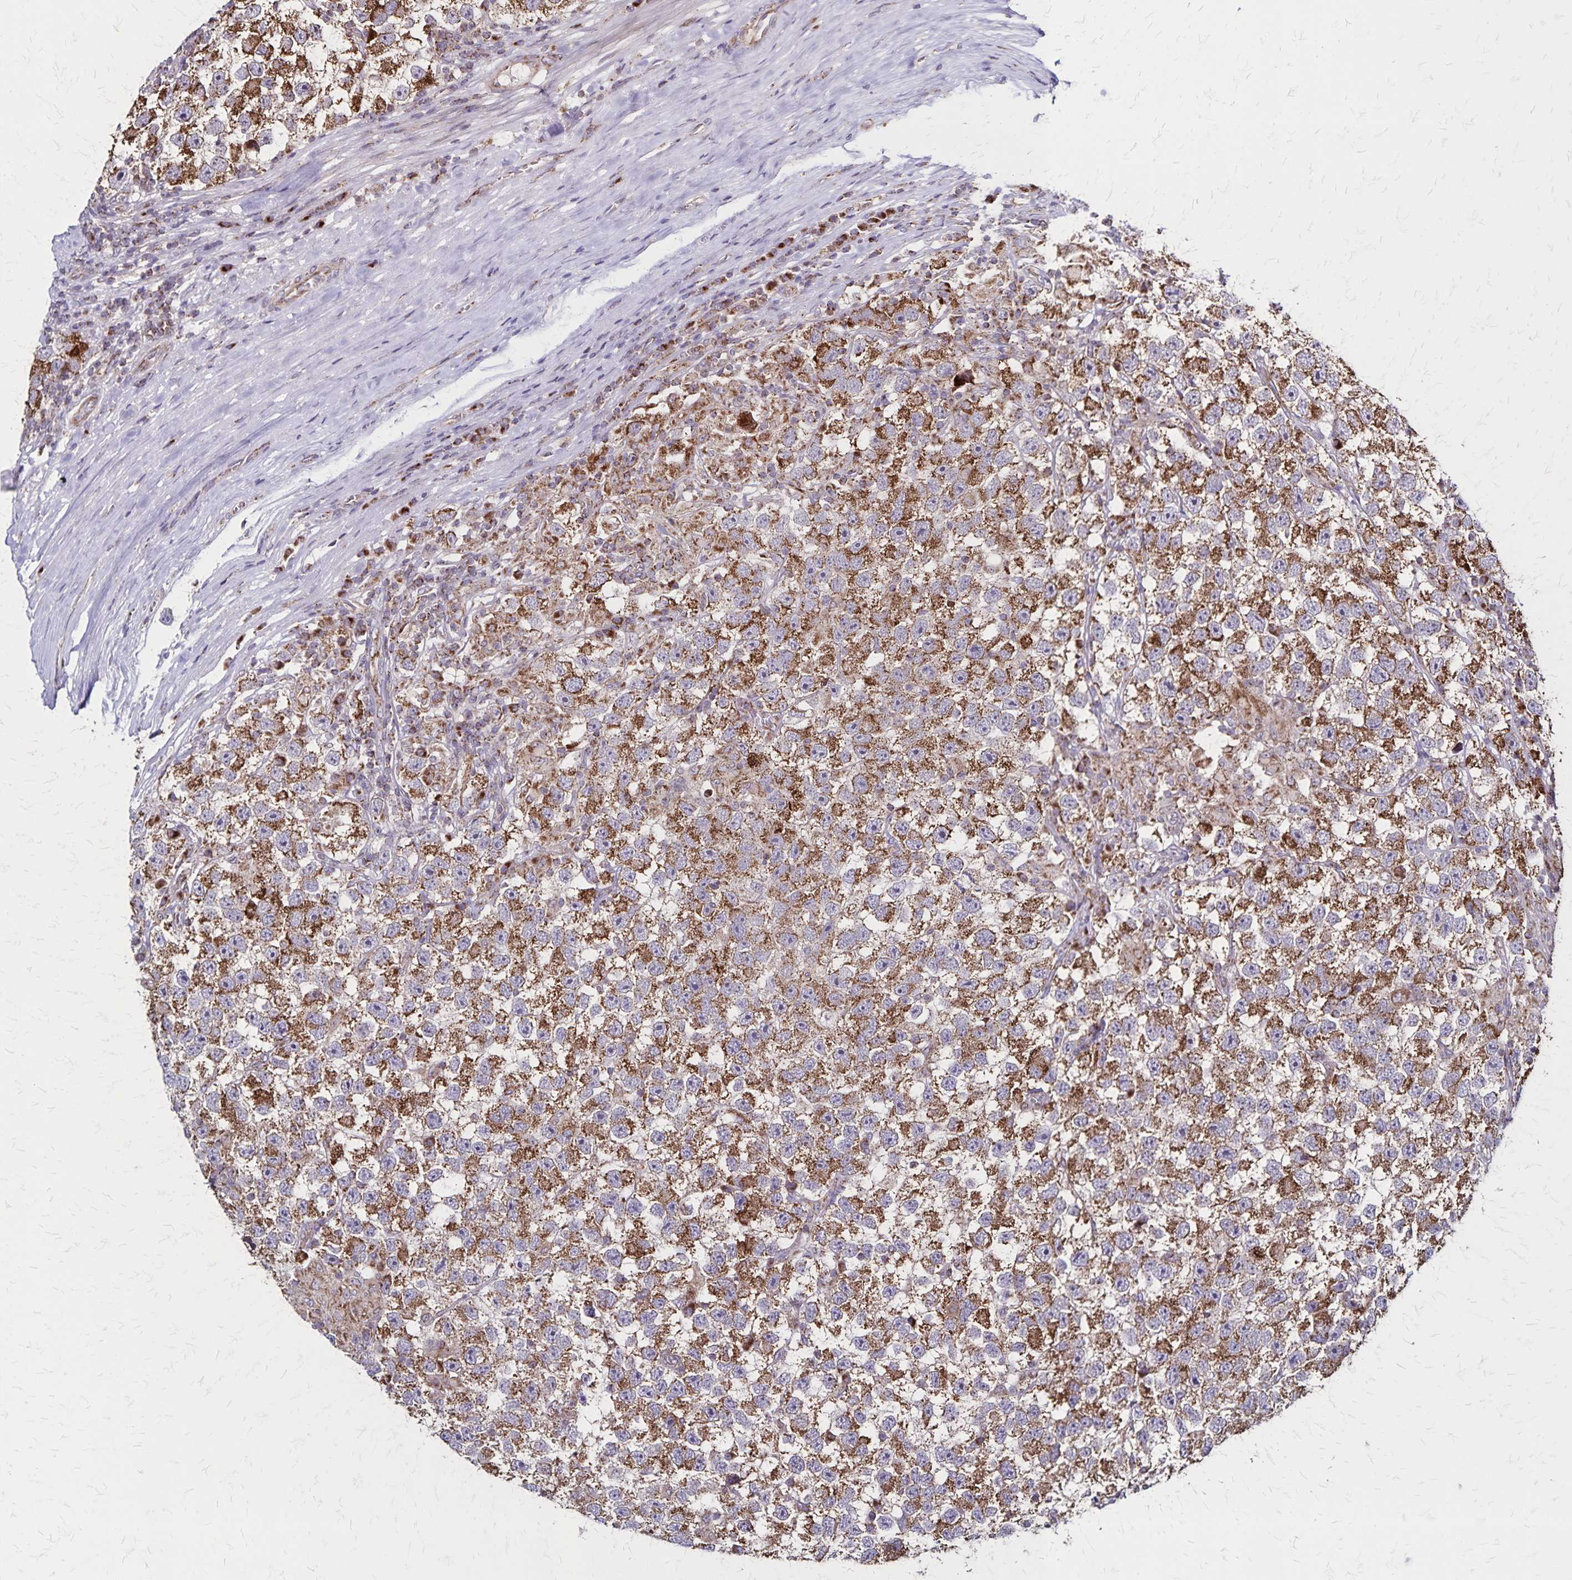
{"staining": {"intensity": "strong", "quantity": ">75%", "location": "cytoplasmic/membranous"}, "tissue": "testis cancer", "cell_type": "Tumor cells", "image_type": "cancer", "snomed": [{"axis": "morphology", "description": "Seminoma, NOS"}, {"axis": "topography", "description": "Testis"}], "caption": "Immunohistochemistry of testis cancer (seminoma) shows high levels of strong cytoplasmic/membranous positivity in about >75% of tumor cells. Ihc stains the protein of interest in brown and the nuclei are stained blue.", "gene": "NFS1", "patient": {"sex": "male", "age": 26}}